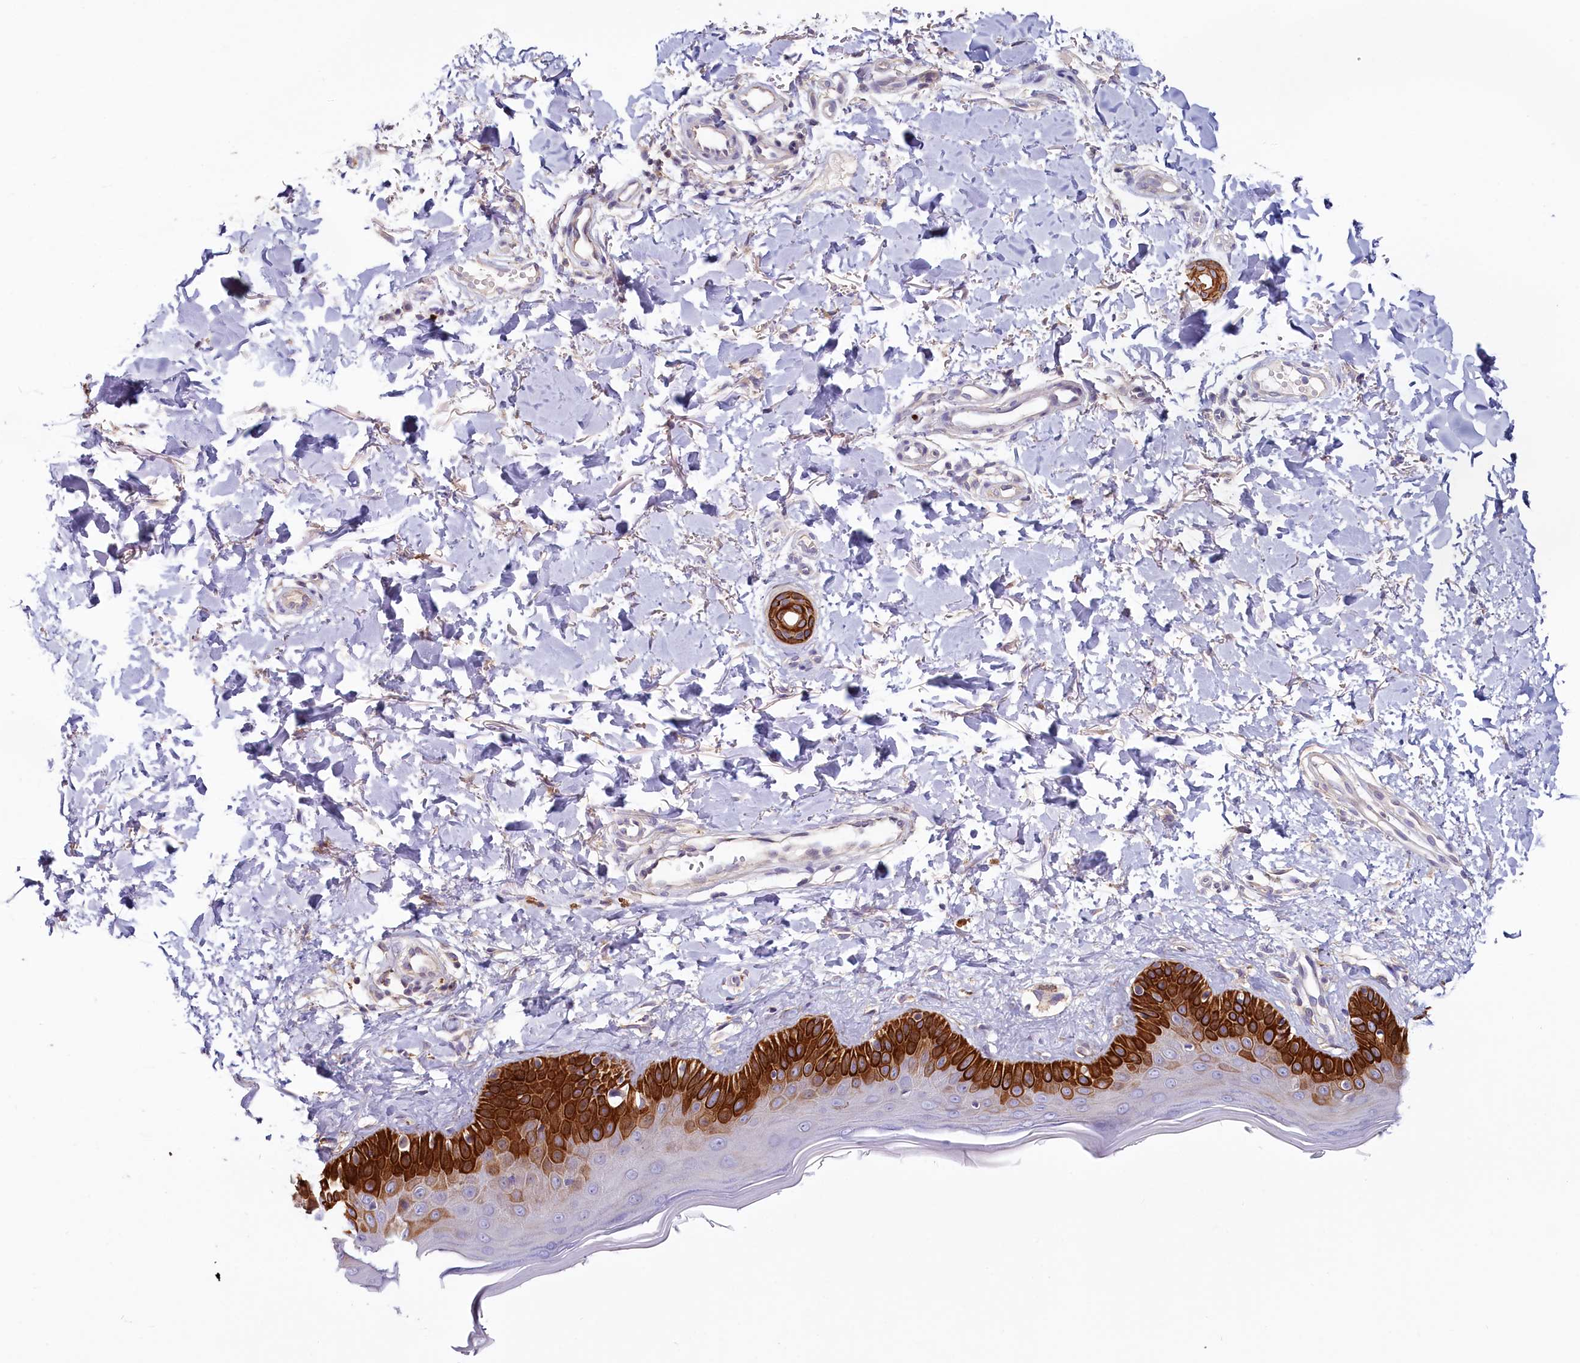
{"staining": {"intensity": "negative", "quantity": "none", "location": "none"}, "tissue": "skin", "cell_type": "Fibroblasts", "image_type": "normal", "snomed": [{"axis": "morphology", "description": "Normal tissue, NOS"}, {"axis": "topography", "description": "Skin"}], "caption": "The immunohistochemistry (IHC) image has no significant expression in fibroblasts of skin. (Stains: DAB (3,3'-diaminobenzidine) immunohistochemistry (IHC) with hematoxylin counter stain, Microscopy: brightfield microscopy at high magnification).", "gene": "PDE6D", "patient": {"sex": "male", "age": 52}}